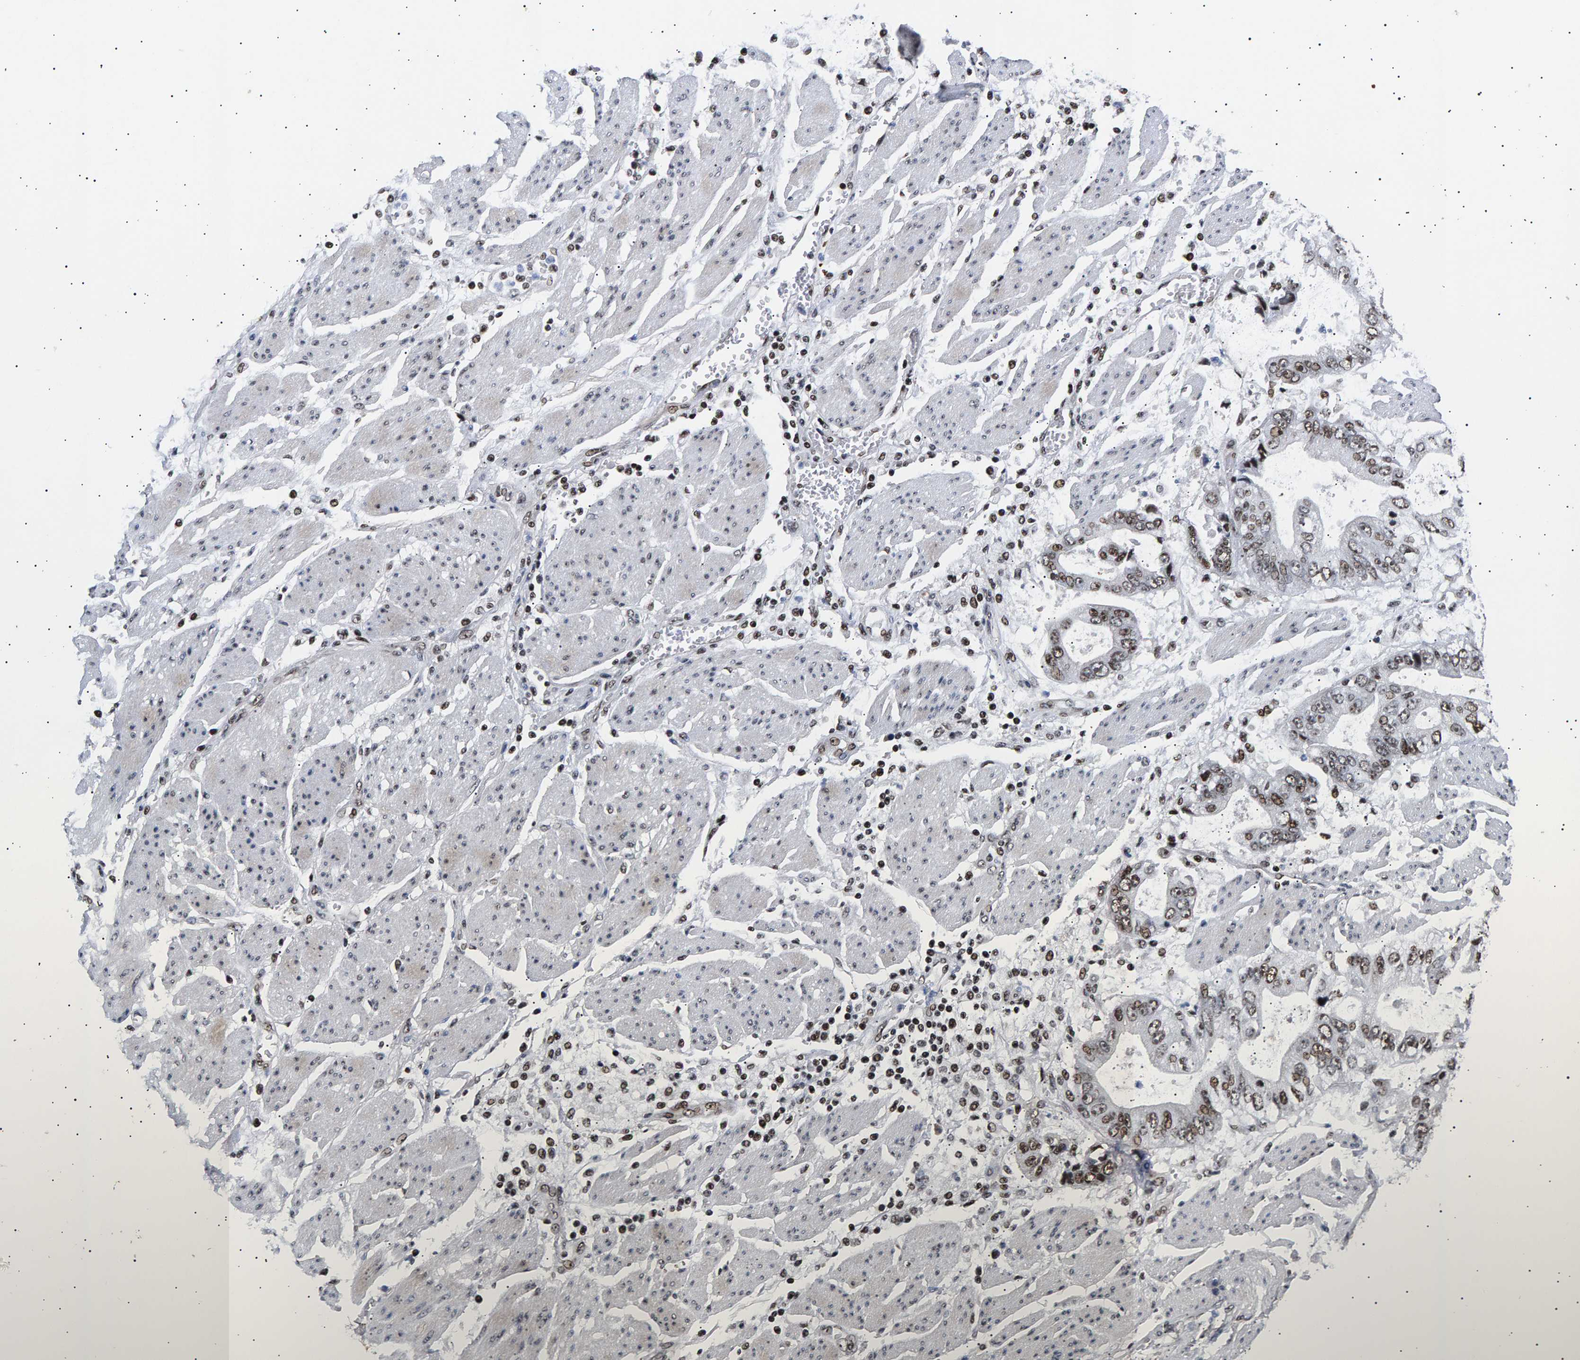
{"staining": {"intensity": "moderate", "quantity": ">75%", "location": "nuclear"}, "tissue": "stomach cancer", "cell_type": "Tumor cells", "image_type": "cancer", "snomed": [{"axis": "morphology", "description": "Normal tissue, NOS"}, {"axis": "morphology", "description": "Adenocarcinoma, NOS"}, {"axis": "topography", "description": "Stomach"}], "caption": "Tumor cells show medium levels of moderate nuclear staining in approximately >75% of cells in human adenocarcinoma (stomach).", "gene": "ANKRD40", "patient": {"sex": "male", "age": 62}}